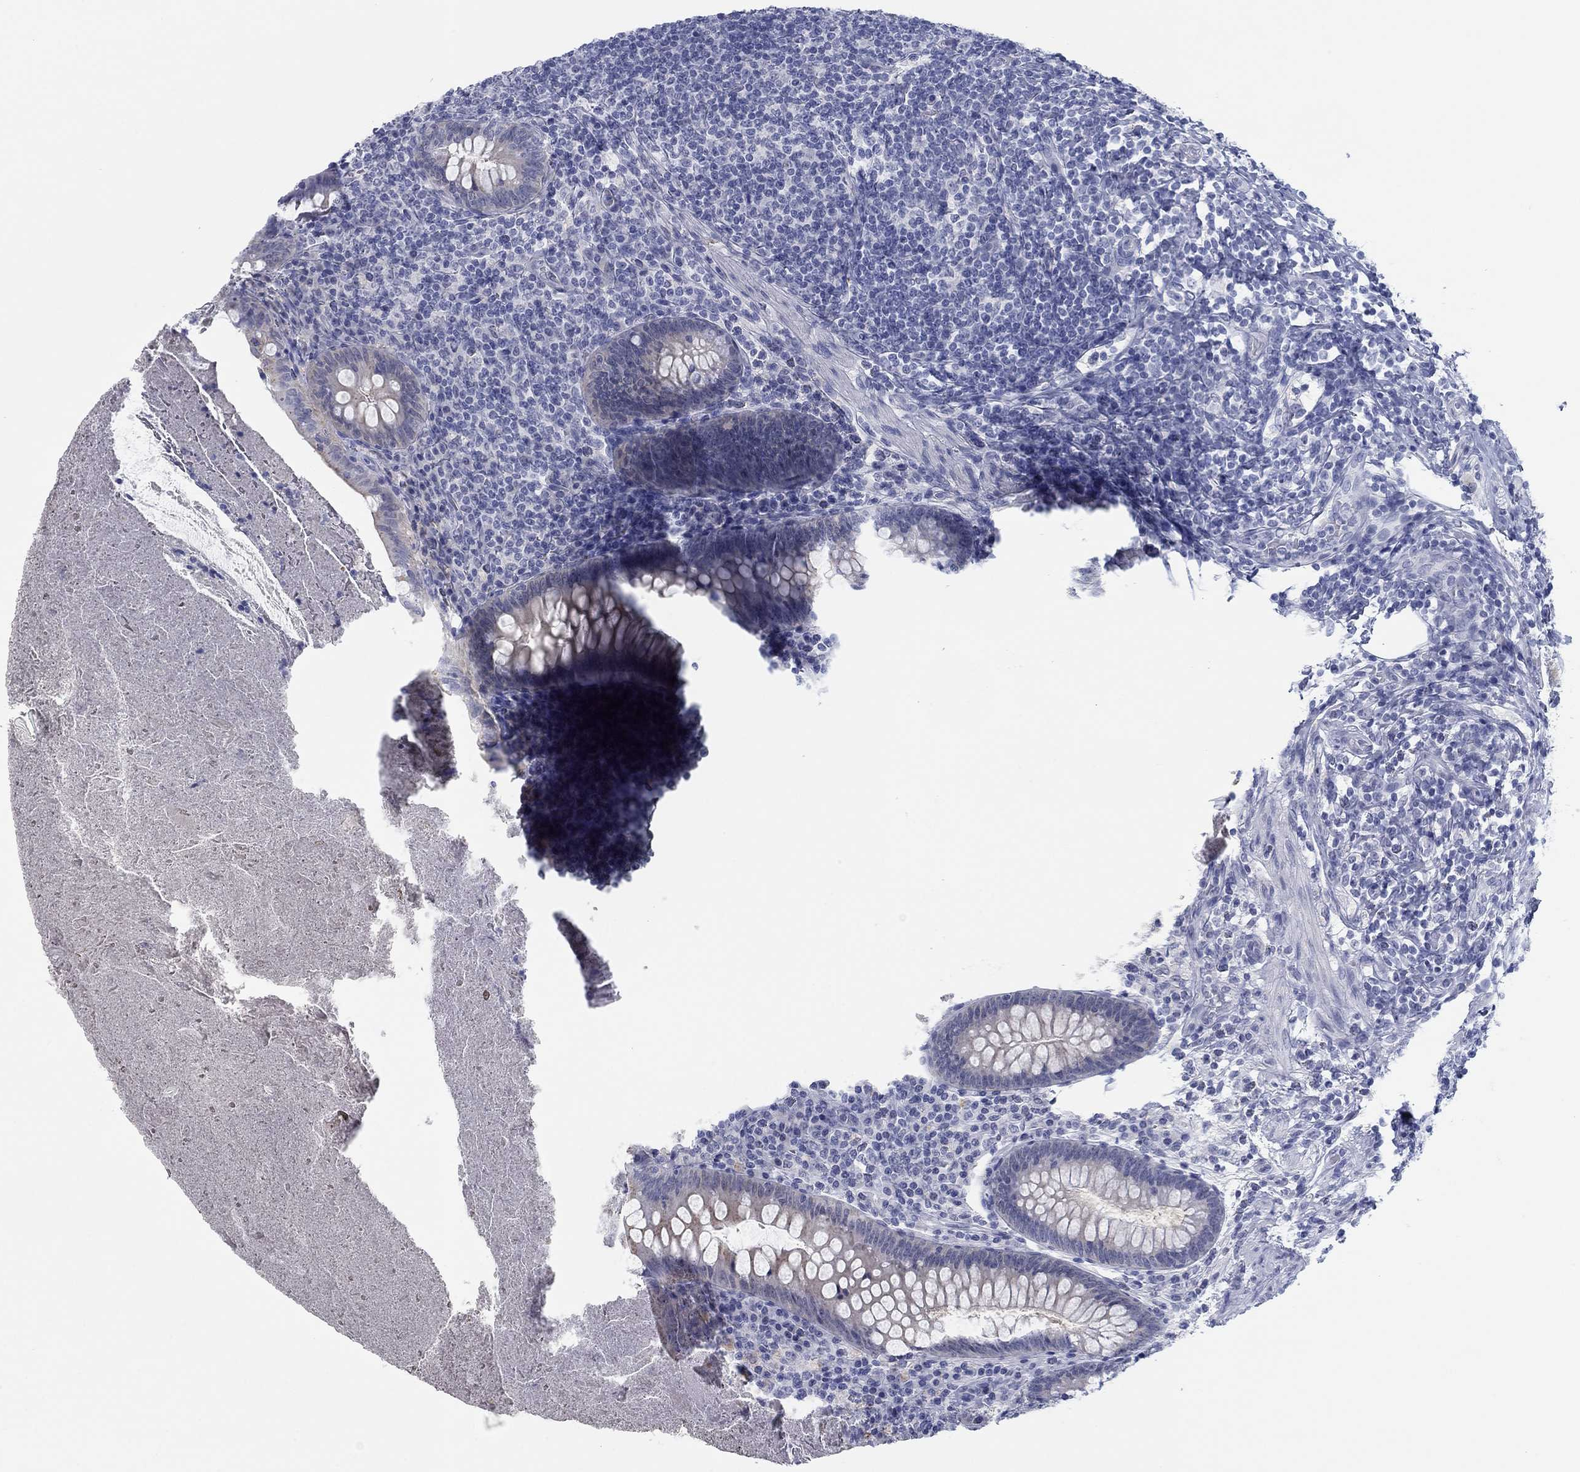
{"staining": {"intensity": "negative", "quantity": "none", "location": "none"}, "tissue": "appendix", "cell_type": "Glandular cells", "image_type": "normal", "snomed": [{"axis": "morphology", "description": "Normal tissue, NOS"}, {"axis": "topography", "description": "Appendix"}], "caption": "This is an IHC image of normal human appendix. There is no staining in glandular cells.", "gene": "DNAL1", "patient": {"sex": "male", "age": 47}}